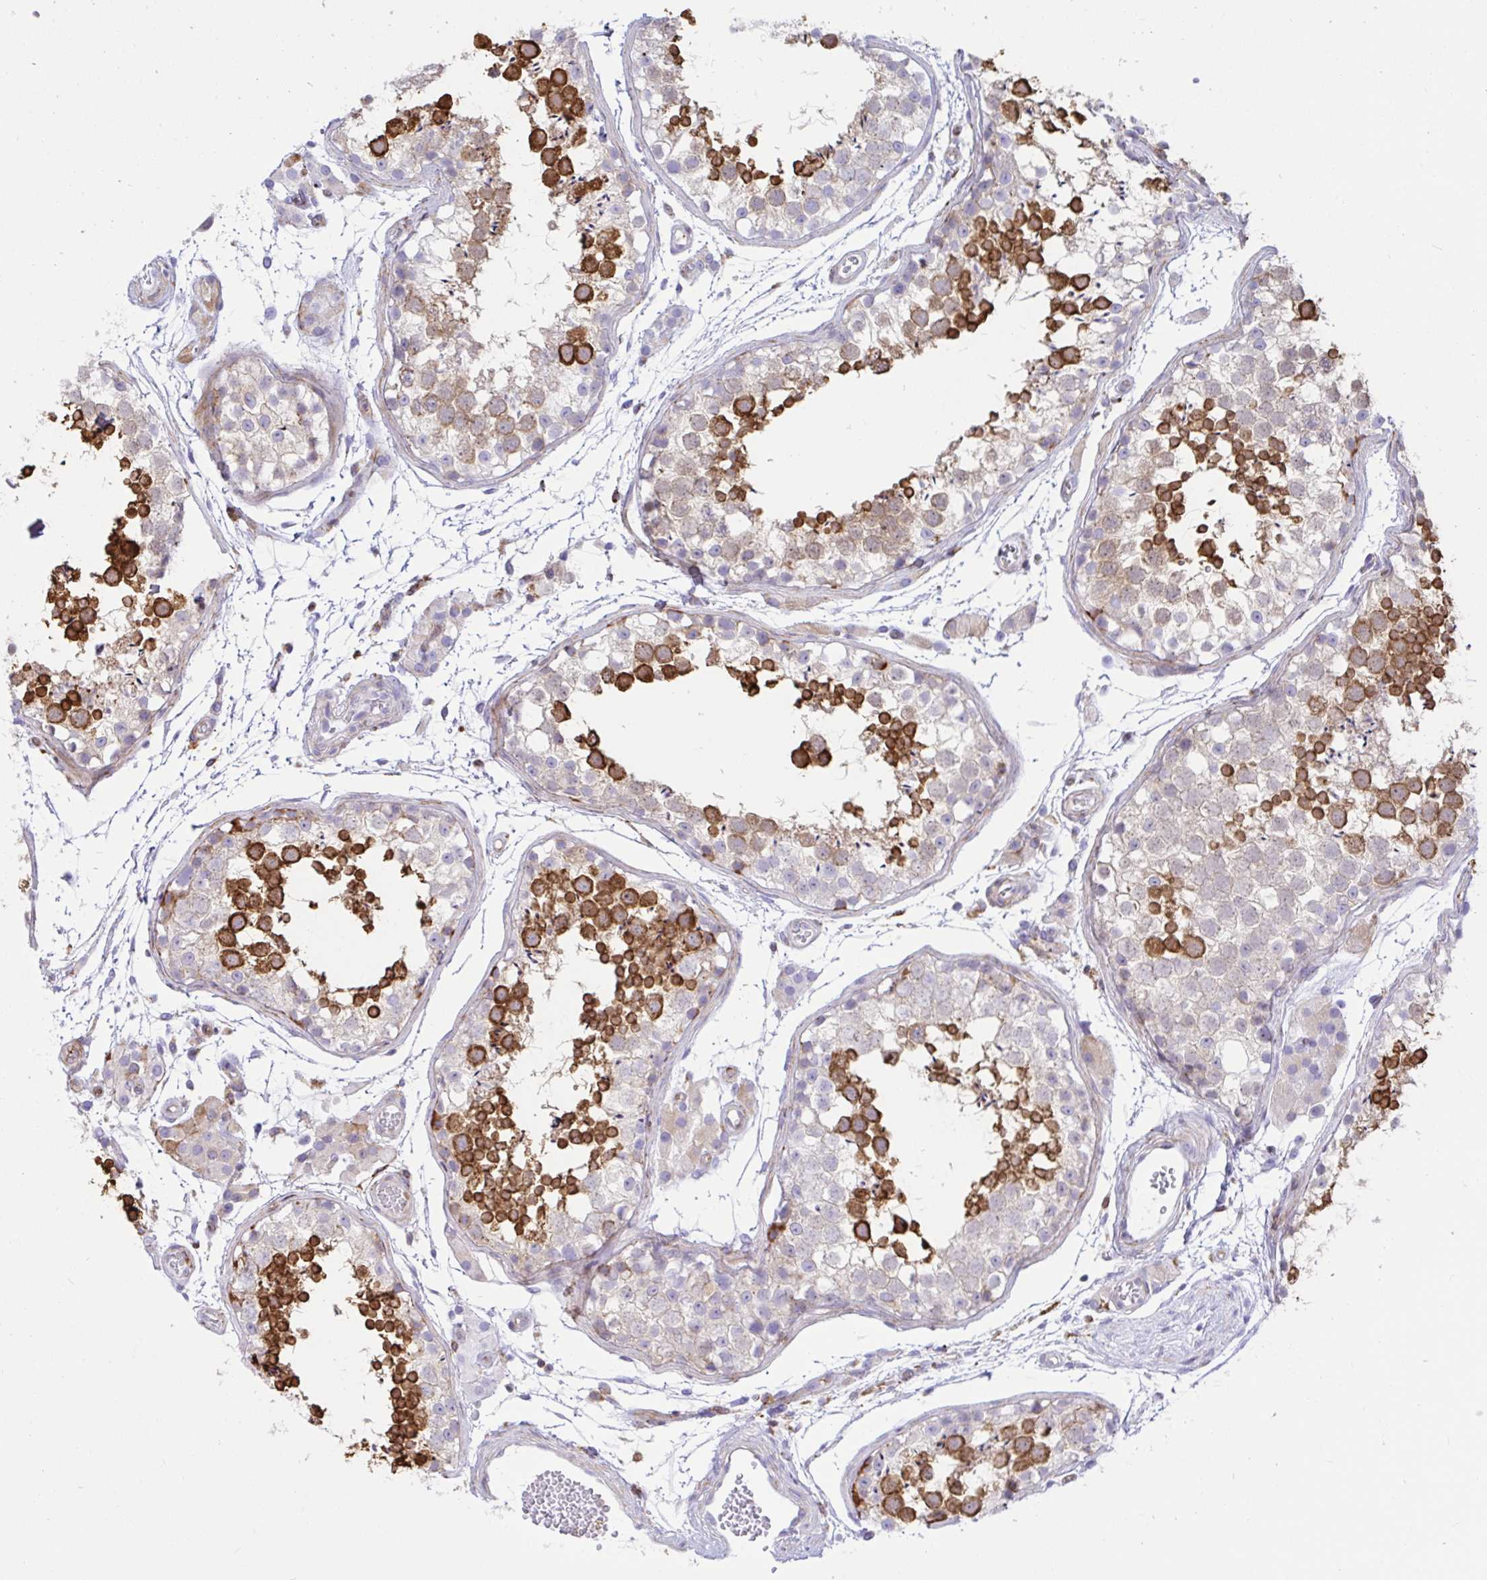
{"staining": {"intensity": "strong", "quantity": "25%-75%", "location": "cytoplasmic/membranous"}, "tissue": "testis", "cell_type": "Cells in seminiferous ducts", "image_type": "normal", "snomed": [{"axis": "morphology", "description": "Normal tissue, NOS"}, {"axis": "morphology", "description": "Seminoma, NOS"}, {"axis": "topography", "description": "Testis"}], "caption": "Cells in seminiferous ducts demonstrate high levels of strong cytoplasmic/membranous expression in approximately 25%-75% of cells in unremarkable testis.", "gene": "CLGN", "patient": {"sex": "male", "age": 29}}